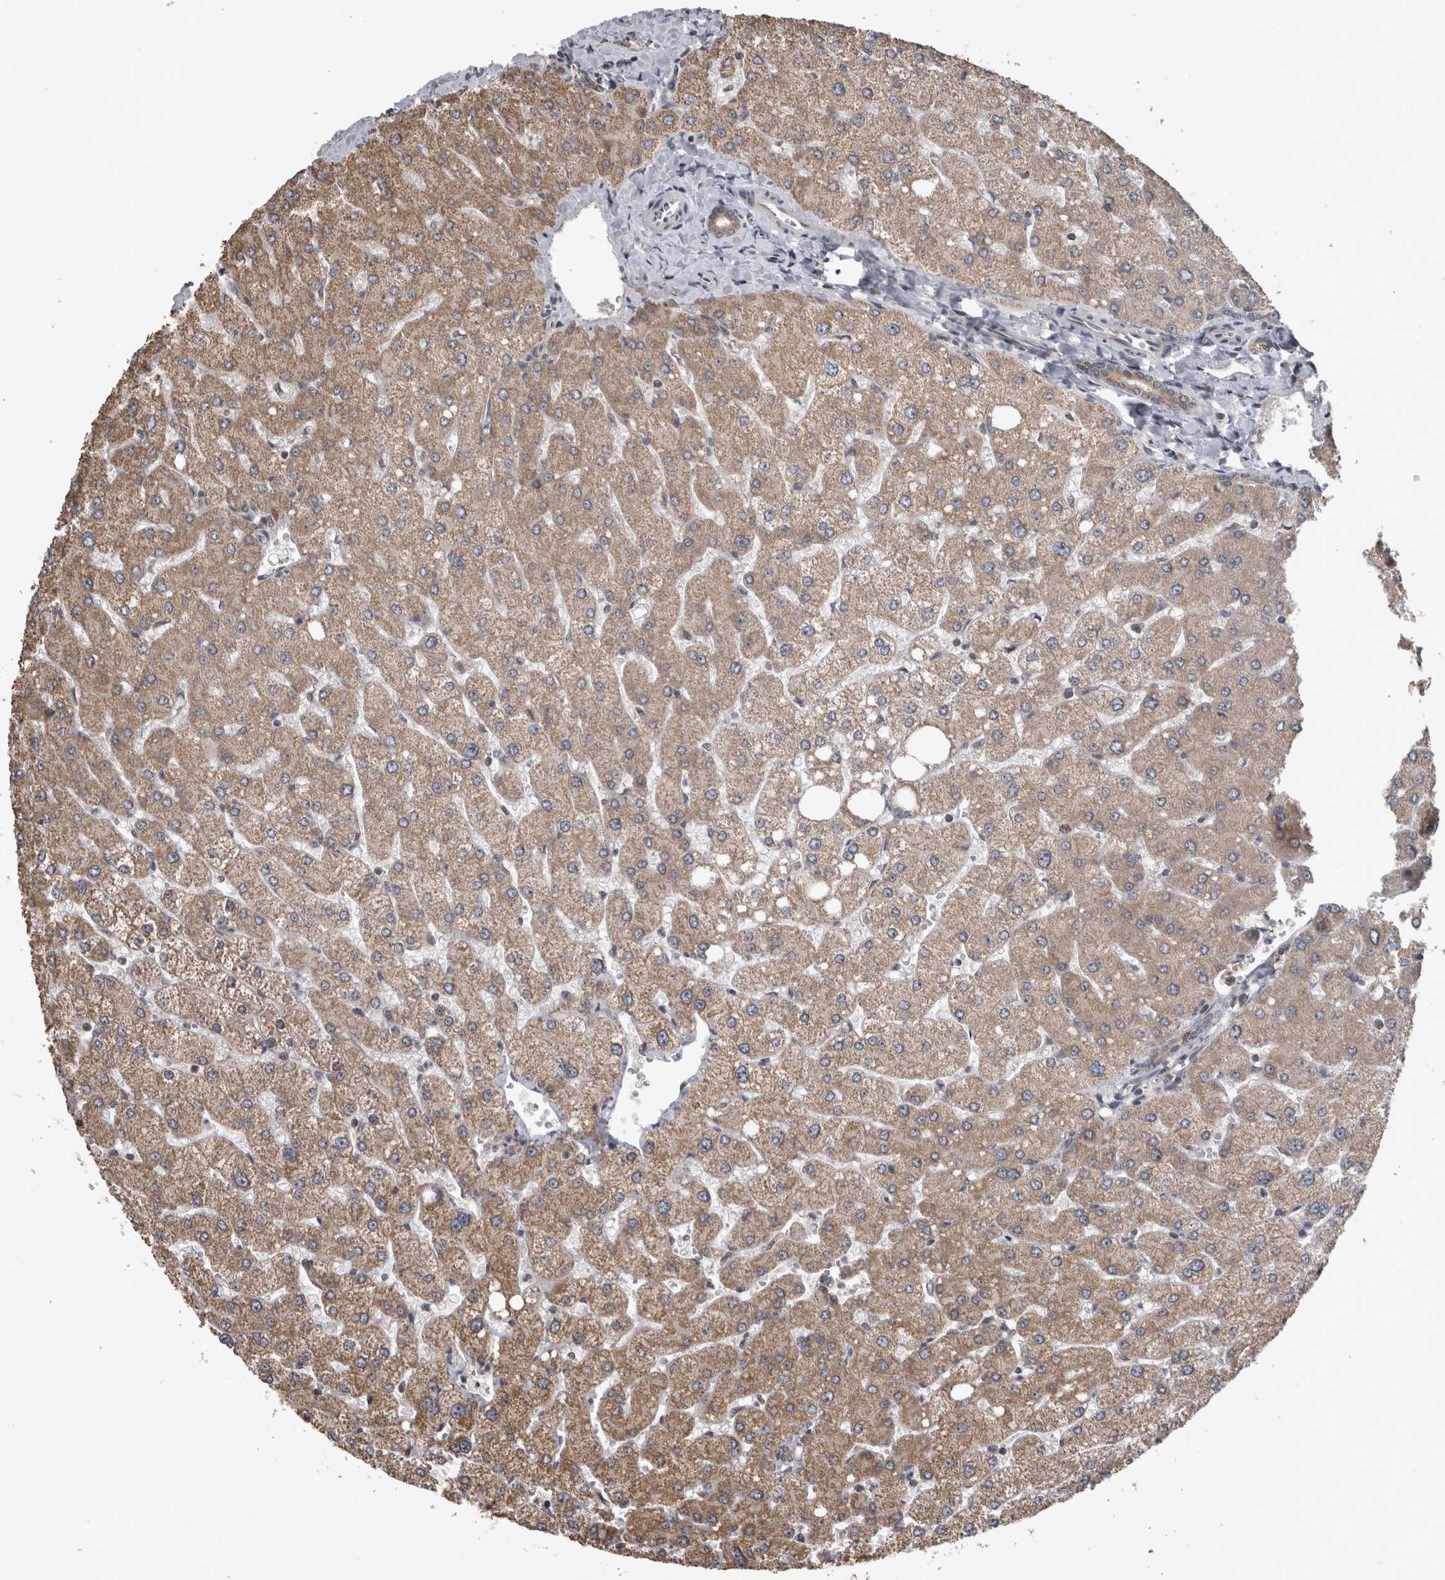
{"staining": {"intensity": "moderate", "quantity": ">75%", "location": "cytoplasmic/membranous"}, "tissue": "liver", "cell_type": "Cholangiocytes", "image_type": "normal", "snomed": [{"axis": "morphology", "description": "Normal tissue, NOS"}, {"axis": "topography", "description": "Liver"}], "caption": "Immunohistochemical staining of benign human liver shows medium levels of moderate cytoplasmic/membranous expression in approximately >75% of cholangiocytes.", "gene": "OR2K2", "patient": {"sex": "male", "age": 55}}